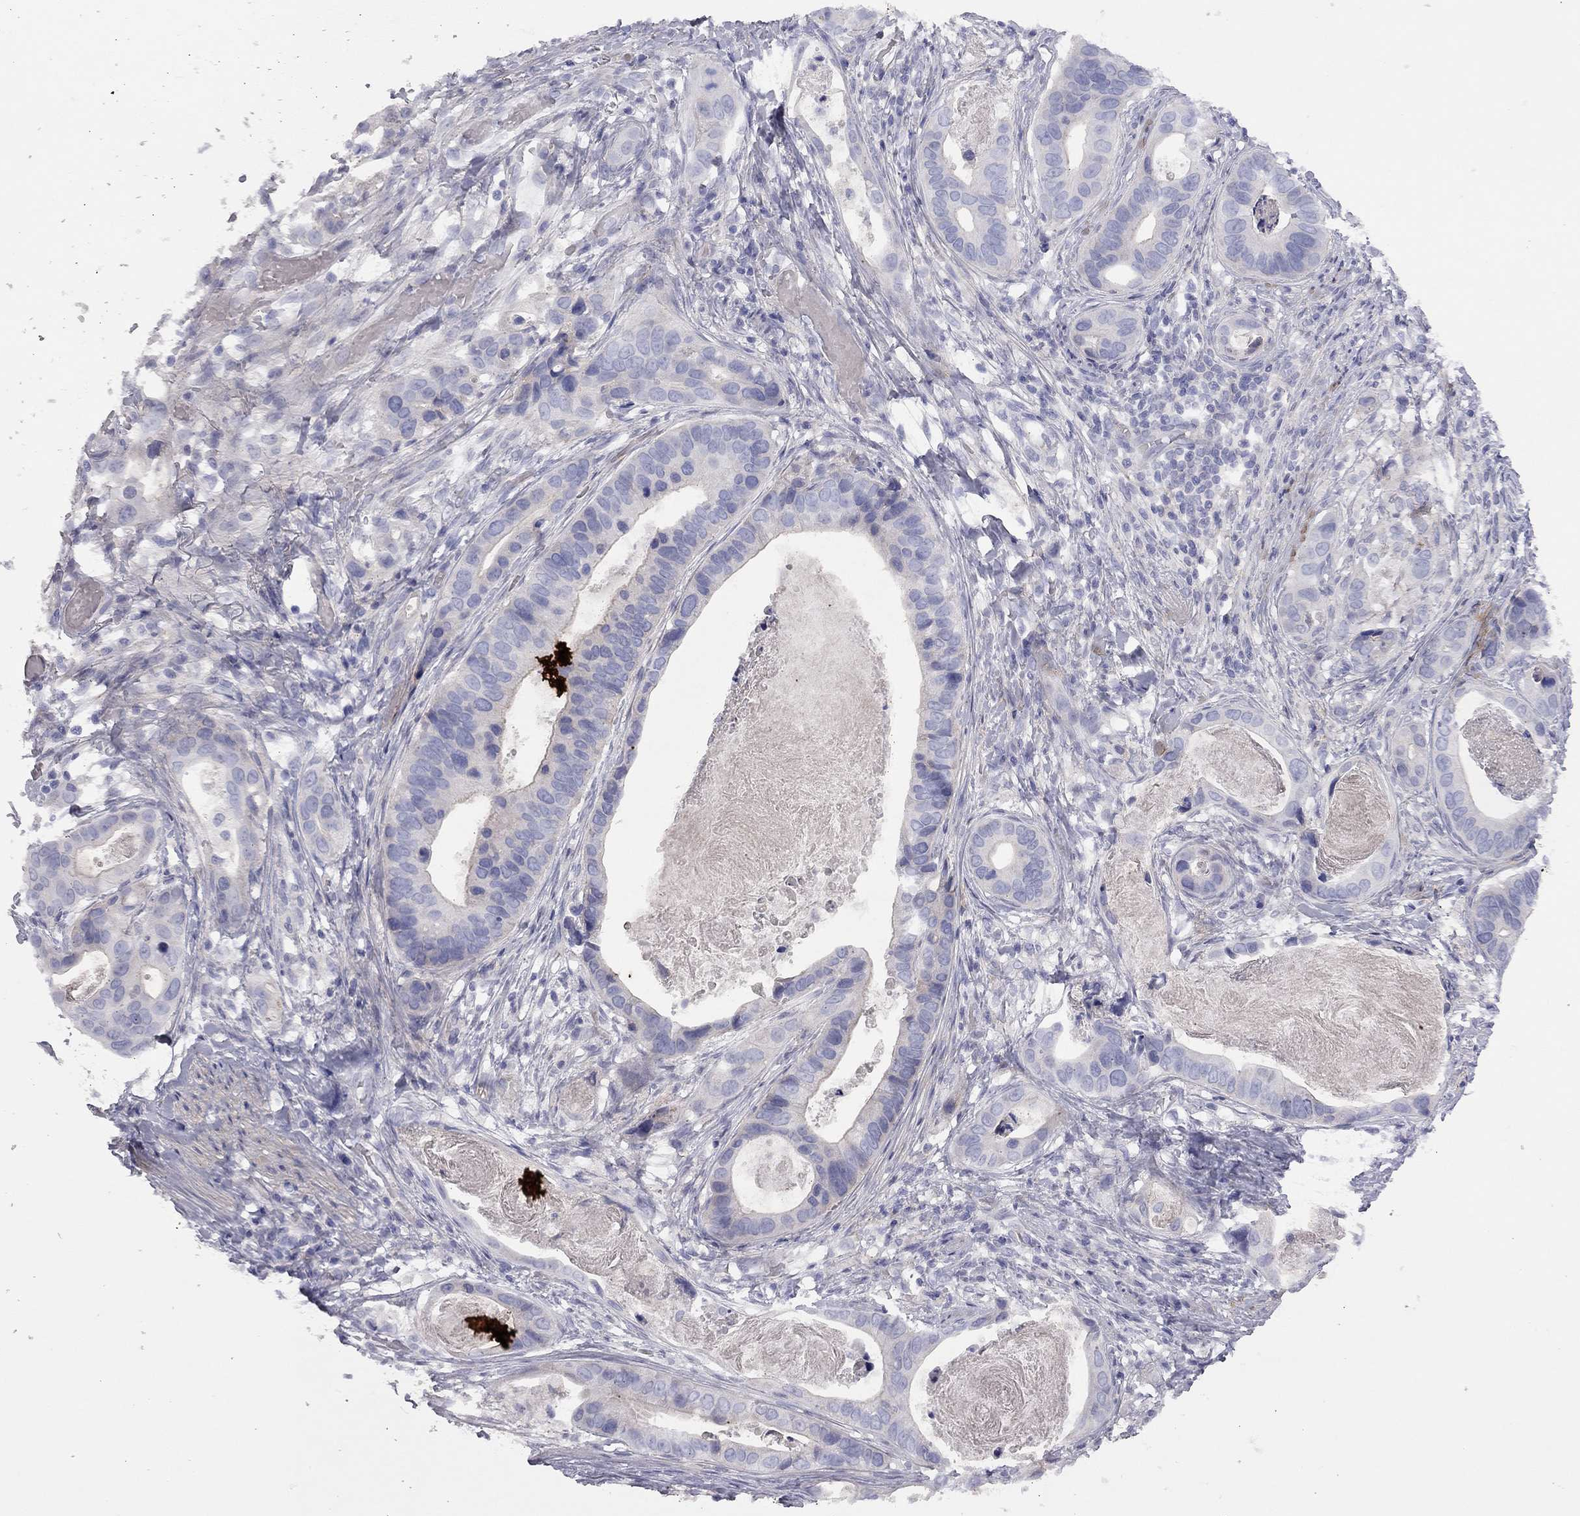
{"staining": {"intensity": "weak", "quantity": "<25%", "location": "cytoplasmic/membranous"}, "tissue": "stomach cancer", "cell_type": "Tumor cells", "image_type": "cancer", "snomed": [{"axis": "morphology", "description": "Adenocarcinoma, NOS"}, {"axis": "topography", "description": "Stomach"}], "caption": "Tumor cells show no significant expression in adenocarcinoma (stomach).", "gene": "ADCYAP1", "patient": {"sex": "male", "age": 84}}